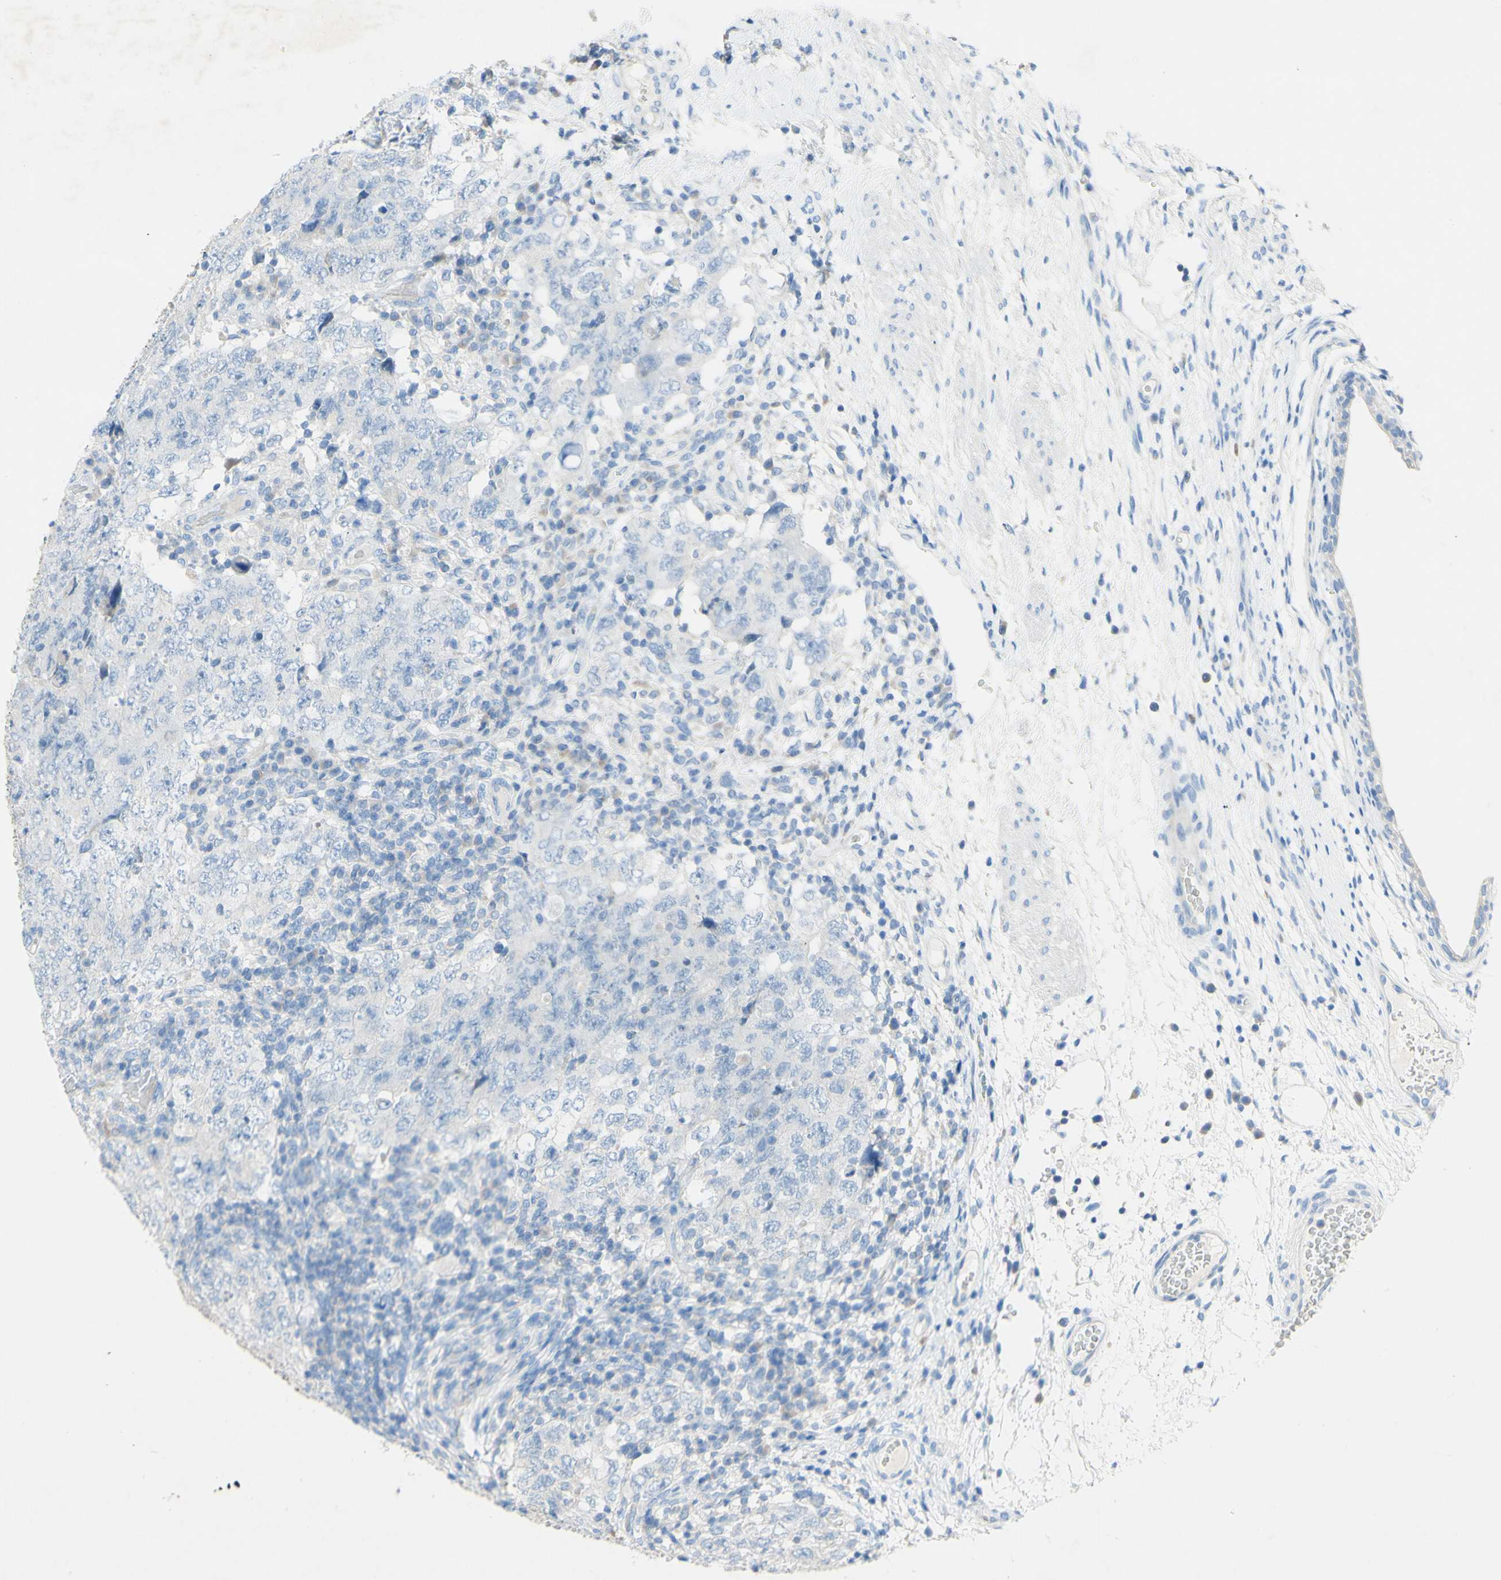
{"staining": {"intensity": "negative", "quantity": "none", "location": "none"}, "tissue": "testis cancer", "cell_type": "Tumor cells", "image_type": "cancer", "snomed": [{"axis": "morphology", "description": "Carcinoma, Embryonal, NOS"}, {"axis": "topography", "description": "Testis"}], "caption": "This is a micrograph of immunohistochemistry (IHC) staining of testis cancer, which shows no staining in tumor cells. (Brightfield microscopy of DAB (3,3'-diaminobenzidine) immunohistochemistry at high magnification).", "gene": "ACADL", "patient": {"sex": "male", "age": 26}}